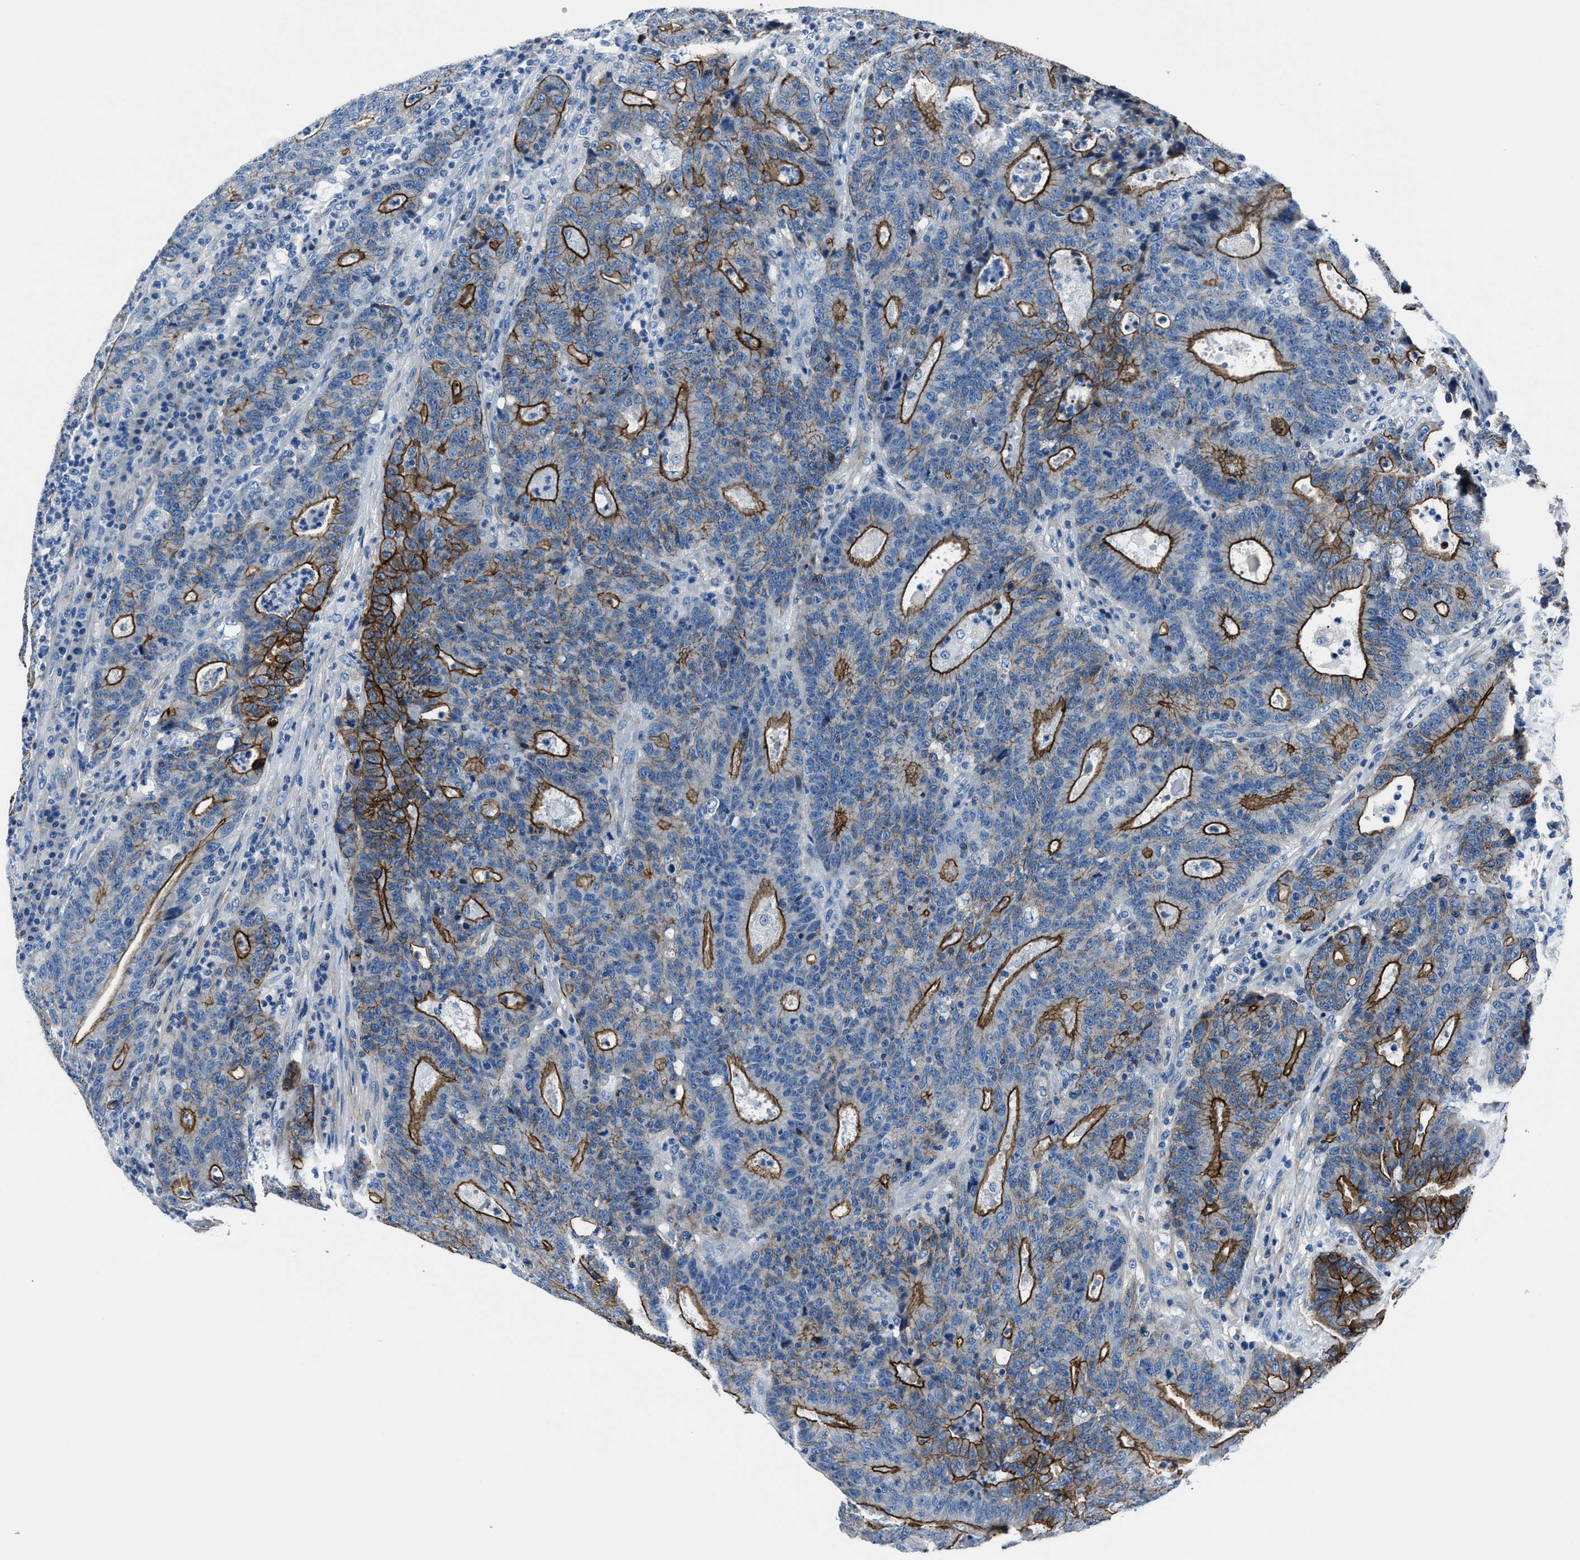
{"staining": {"intensity": "strong", "quantity": ">75%", "location": "cytoplasmic/membranous"}, "tissue": "colorectal cancer", "cell_type": "Tumor cells", "image_type": "cancer", "snomed": [{"axis": "morphology", "description": "Adenocarcinoma, NOS"}, {"axis": "topography", "description": "Colon"}], "caption": "Immunohistochemical staining of adenocarcinoma (colorectal) shows high levels of strong cytoplasmic/membranous staining in about >75% of tumor cells.", "gene": "LMO7", "patient": {"sex": "female", "age": 75}}